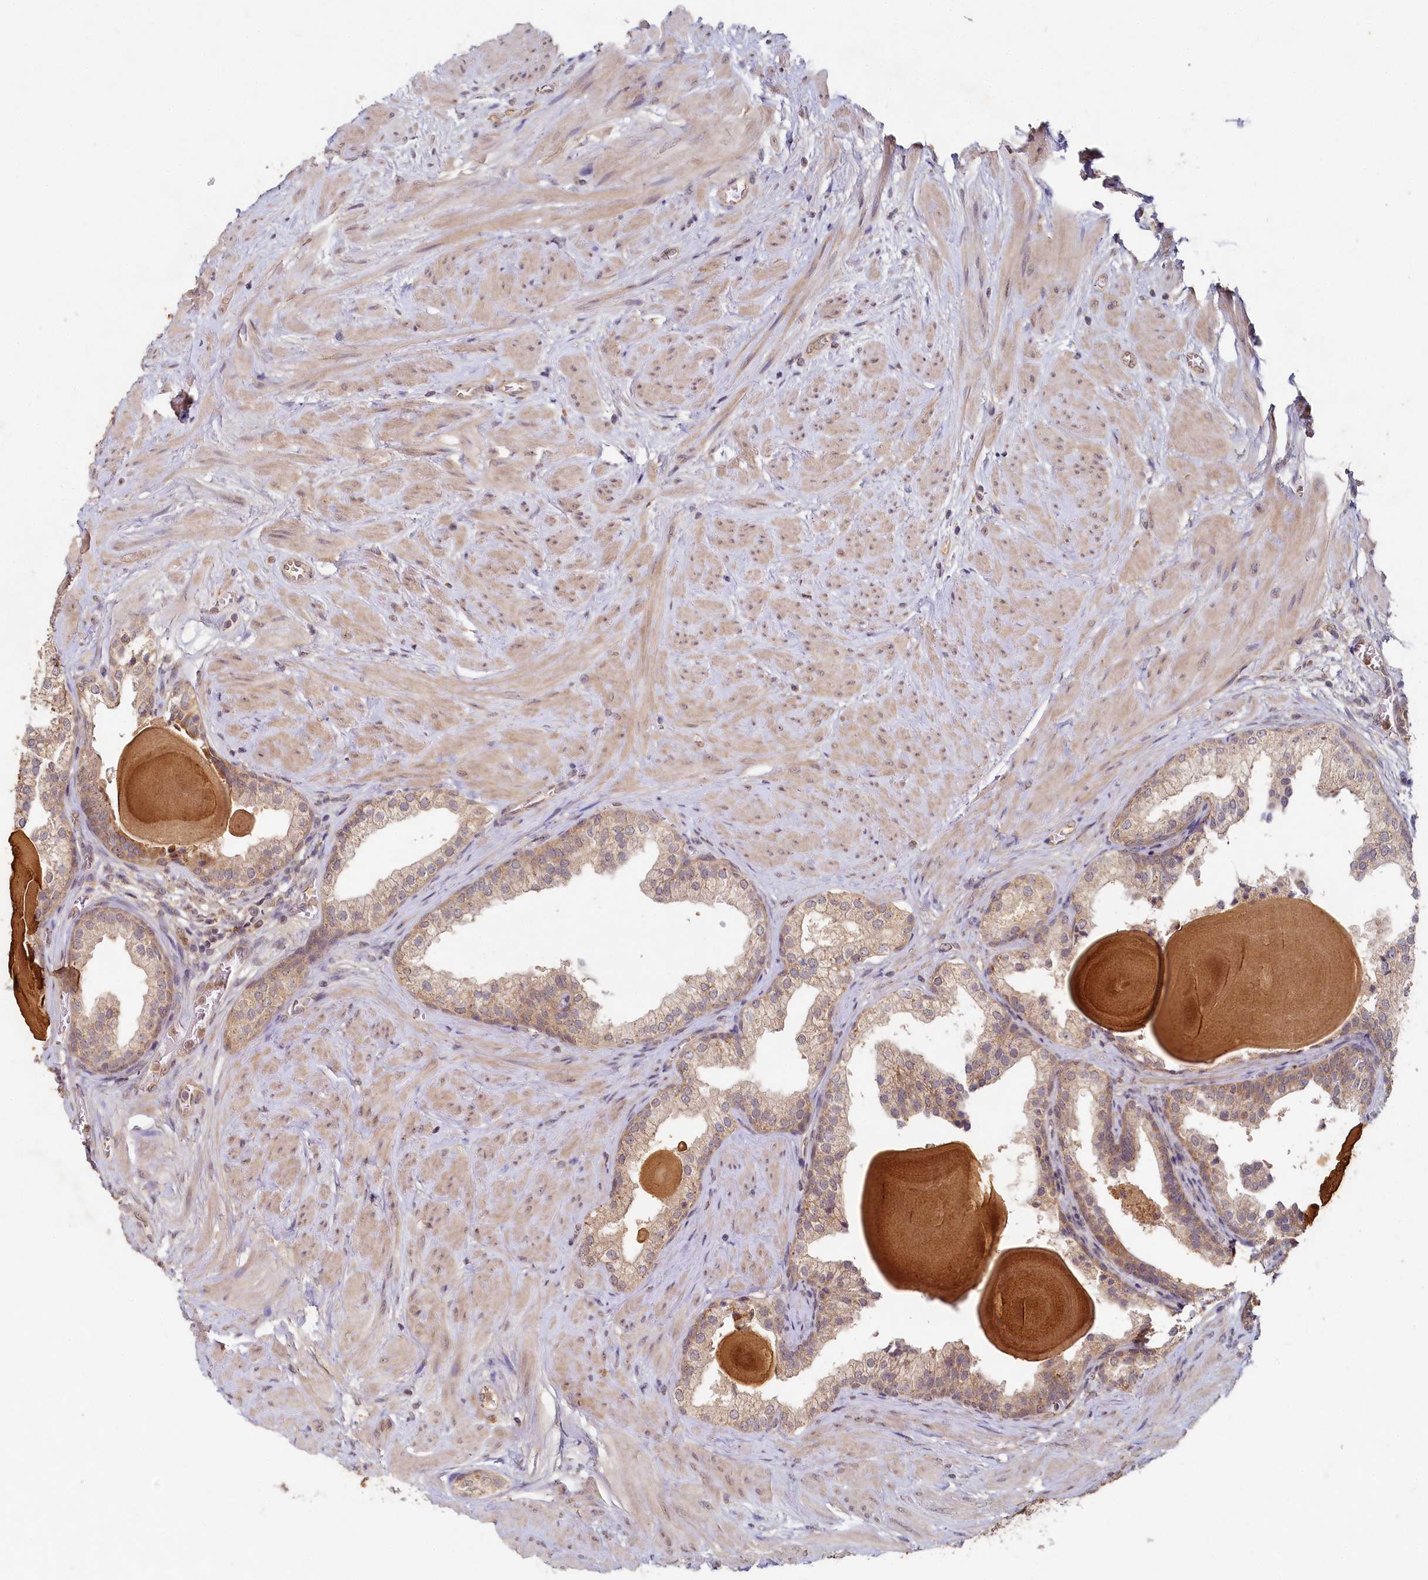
{"staining": {"intensity": "weak", "quantity": ">75%", "location": "cytoplasmic/membranous"}, "tissue": "prostate", "cell_type": "Glandular cells", "image_type": "normal", "snomed": [{"axis": "morphology", "description": "Normal tissue, NOS"}, {"axis": "topography", "description": "Prostate"}], "caption": "Prostate stained for a protein shows weak cytoplasmic/membranous positivity in glandular cells. (brown staining indicates protein expression, while blue staining denotes nuclei).", "gene": "HERC3", "patient": {"sex": "male", "age": 48}}